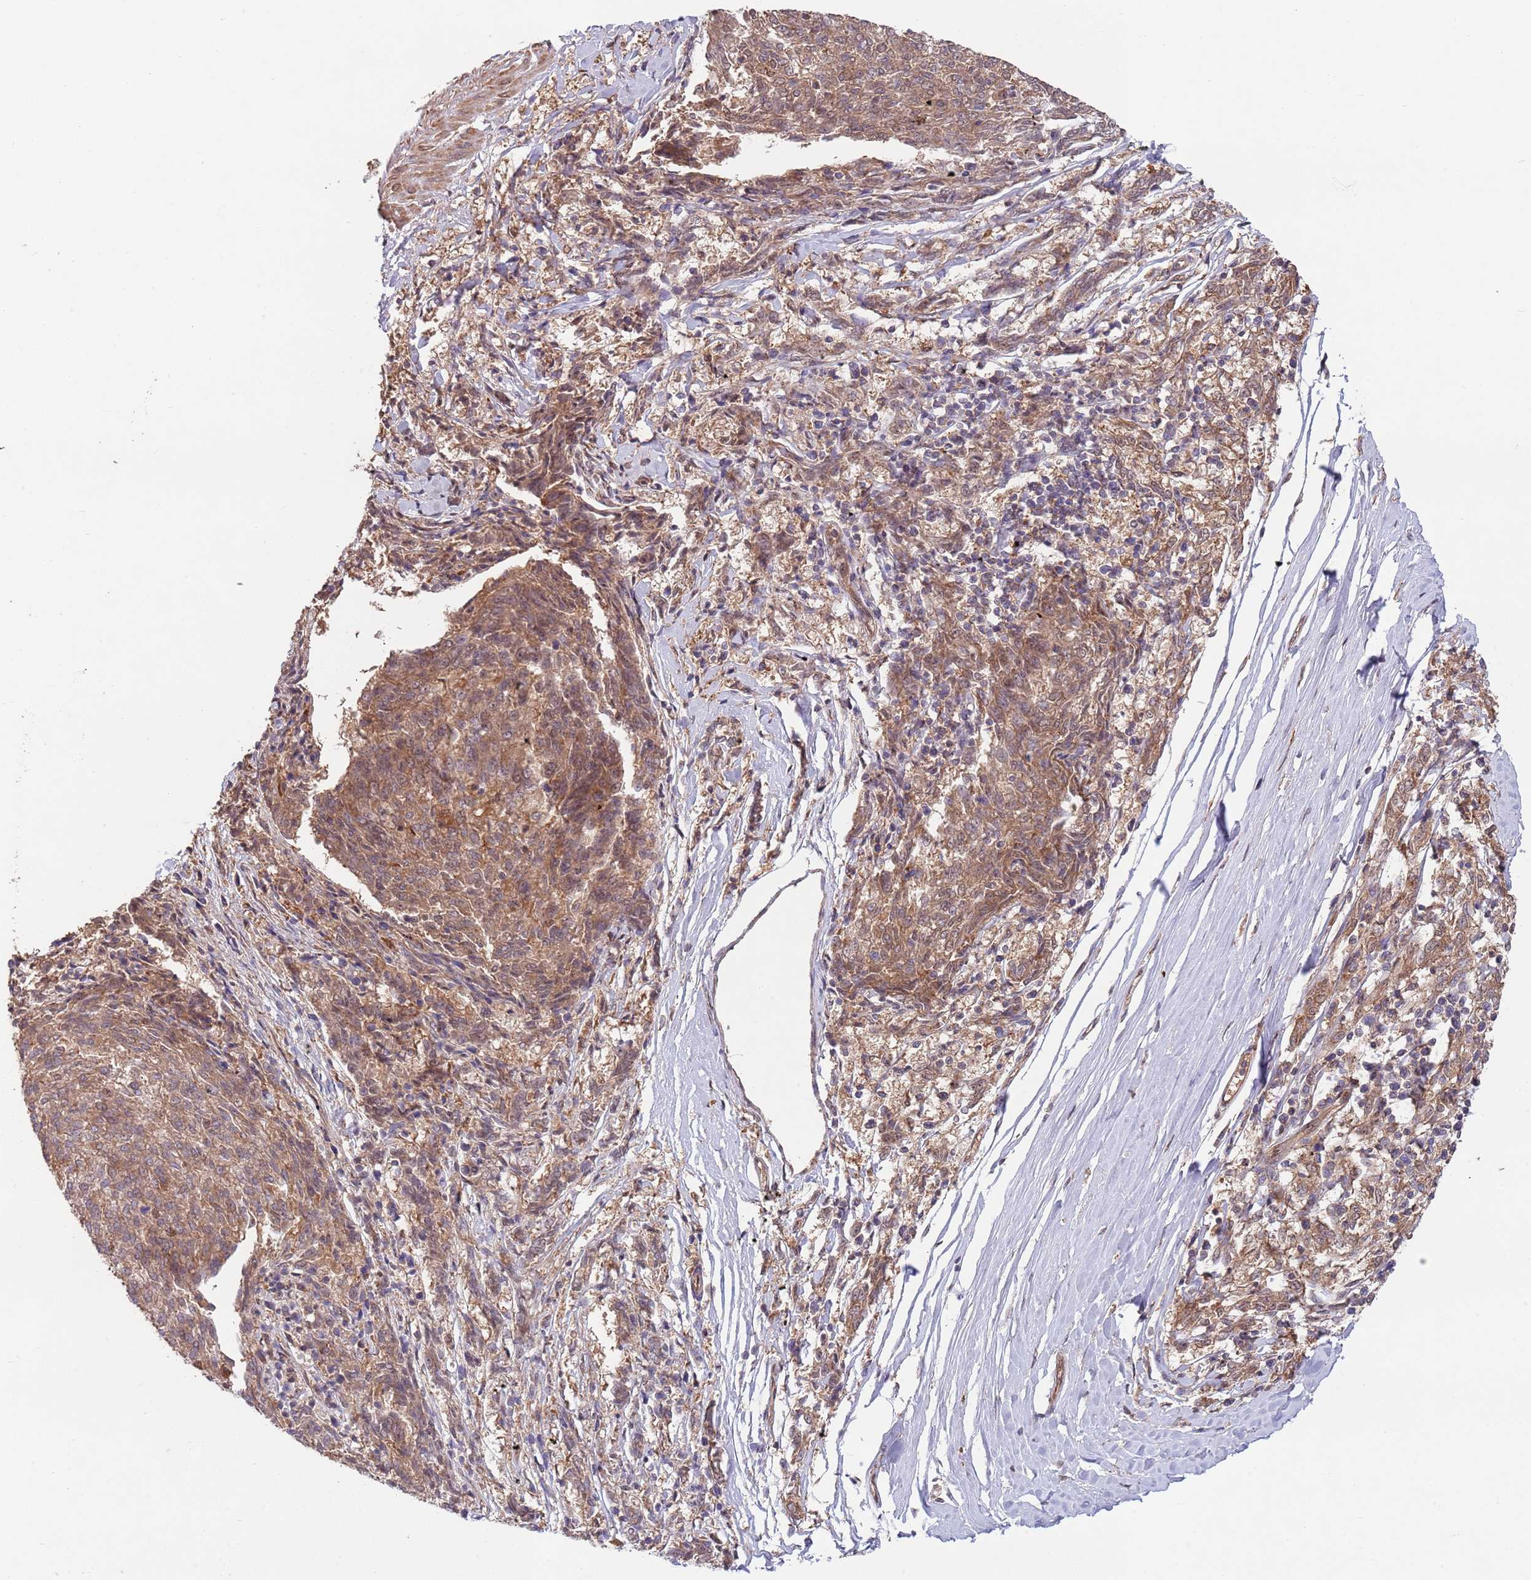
{"staining": {"intensity": "moderate", "quantity": ">75%", "location": "cytoplasmic/membranous"}, "tissue": "melanoma", "cell_type": "Tumor cells", "image_type": "cancer", "snomed": [{"axis": "morphology", "description": "Malignant melanoma, NOS"}, {"axis": "topography", "description": "Skin"}], "caption": "About >75% of tumor cells in human melanoma show moderate cytoplasmic/membranous protein positivity as visualized by brown immunohistochemical staining.", "gene": "RNF19B", "patient": {"sex": "female", "age": 72}}